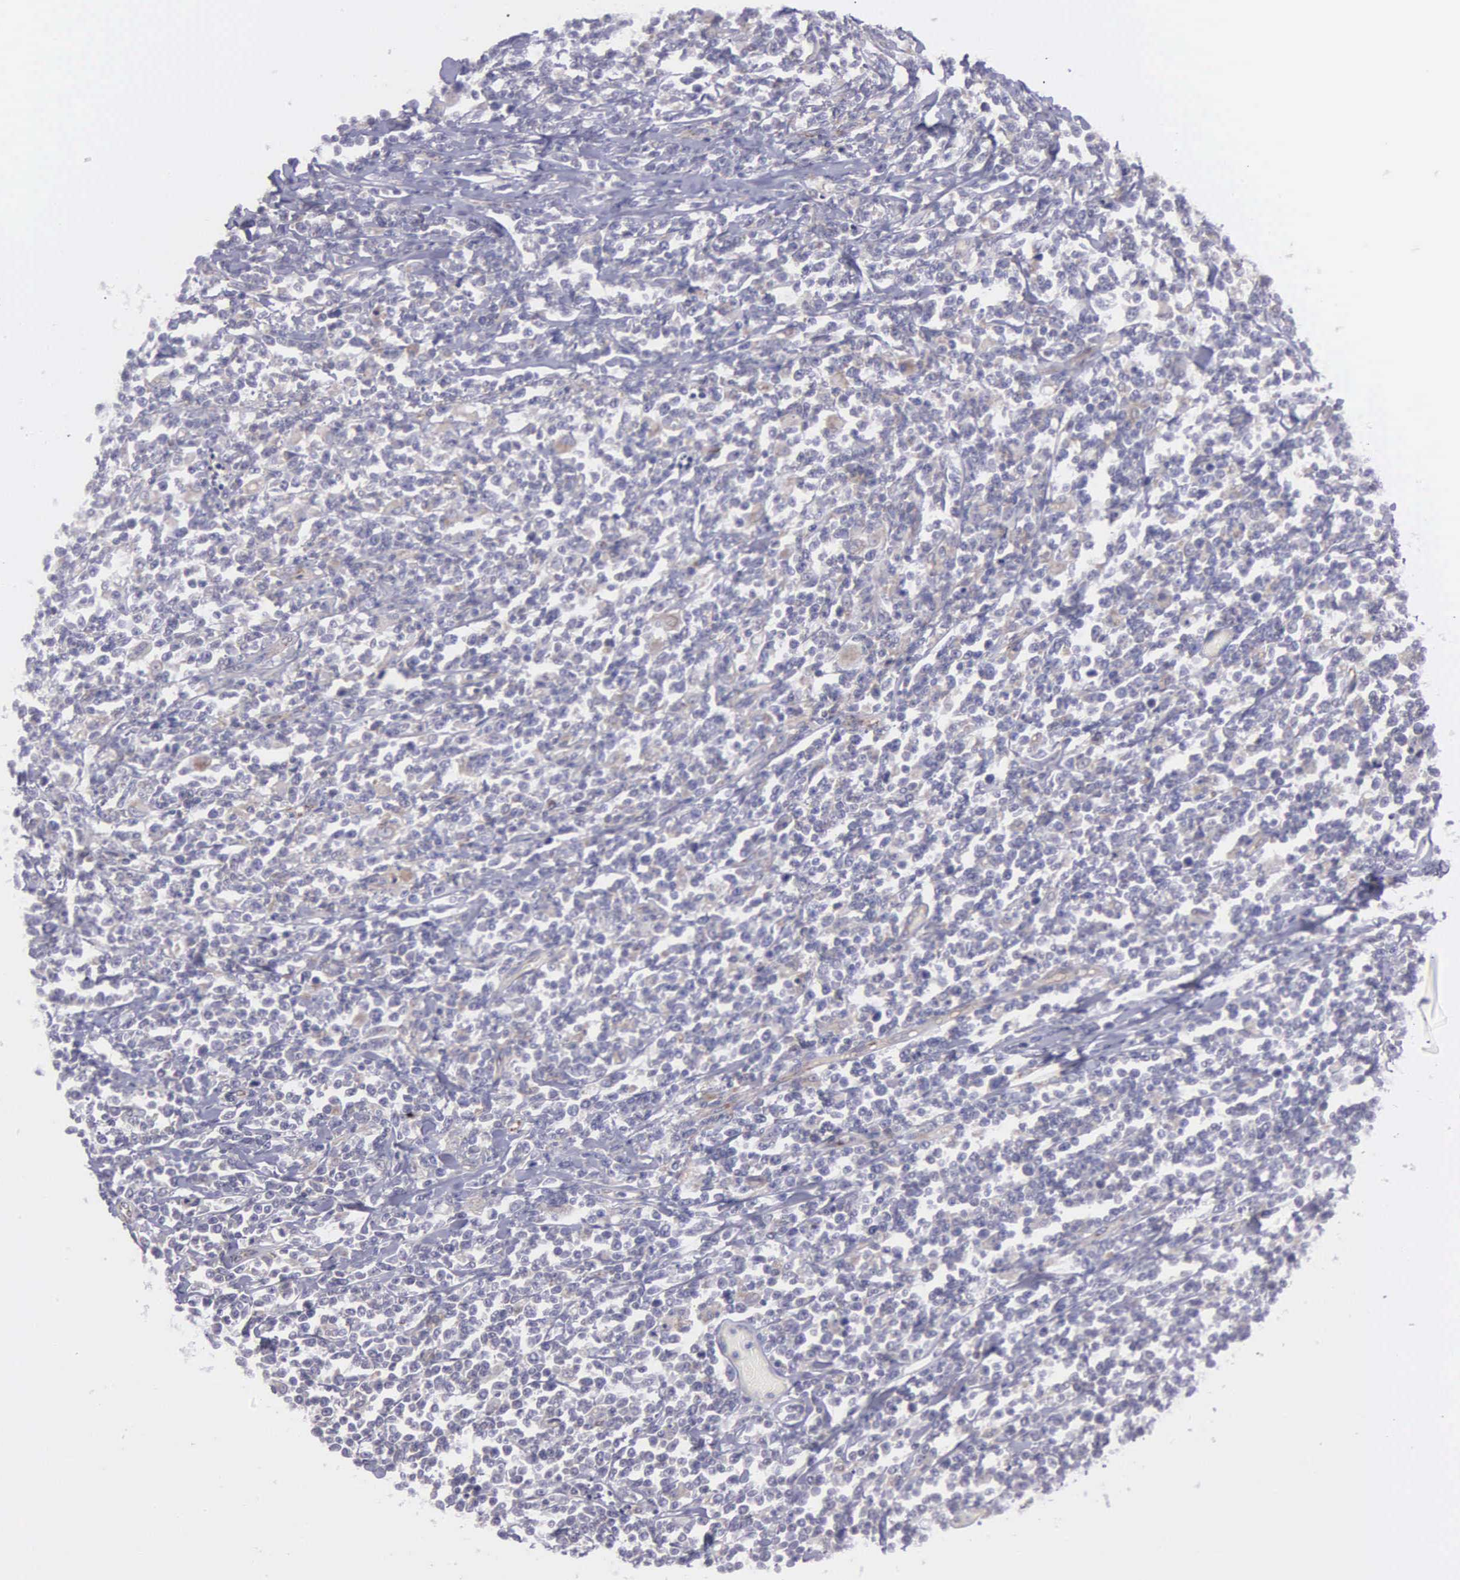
{"staining": {"intensity": "negative", "quantity": "none", "location": "none"}, "tissue": "lymphoma", "cell_type": "Tumor cells", "image_type": "cancer", "snomed": [{"axis": "morphology", "description": "Malignant lymphoma, non-Hodgkin's type, High grade"}, {"axis": "topography", "description": "Colon"}], "caption": "High power microscopy image of an IHC image of malignant lymphoma, non-Hodgkin's type (high-grade), revealing no significant expression in tumor cells. (IHC, brightfield microscopy, high magnification).", "gene": "SYNJ2BP", "patient": {"sex": "male", "age": 82}}